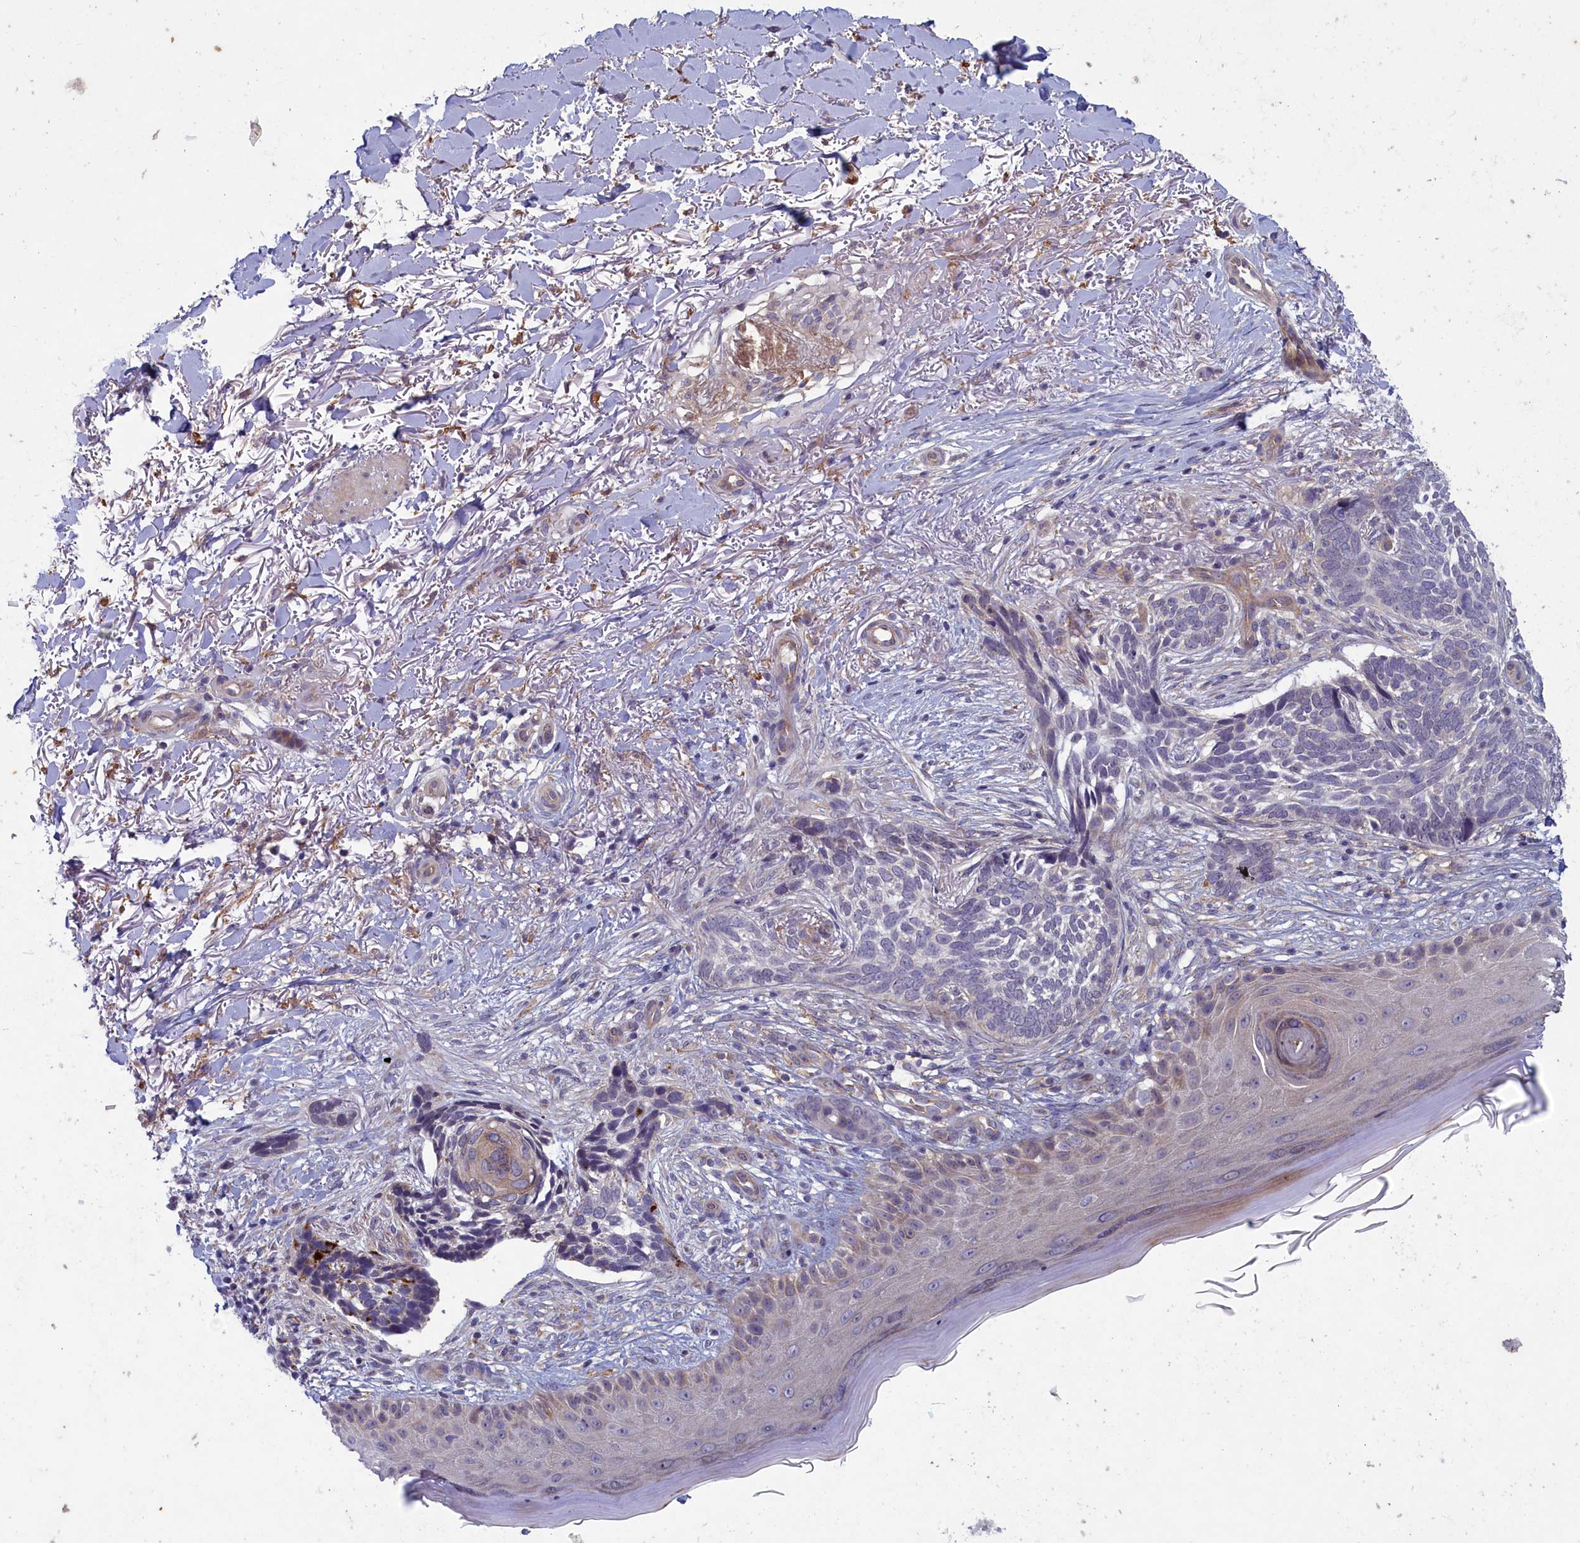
{"staining": {"intensity": "negative", "quantity": "none", "location": "none"}, "tissue": "skin cancer", "cell_type": "Tumor cells", "image_type": "cancer", "snomed": [{"axis": "morphology", "description": "Normal tissue, NOS"}, {"axis": "morphology", "description": "Basal cell carcinoma"}, {"axis": "topography", "description": "Skin"}], "caption": "DAB immunohistochemical staining of basal cell carcinoma (skin) shows no significant staining in tumor cells.", "gene": "PLEKHG6", "patient": {"sex": "female", "age": 67}}